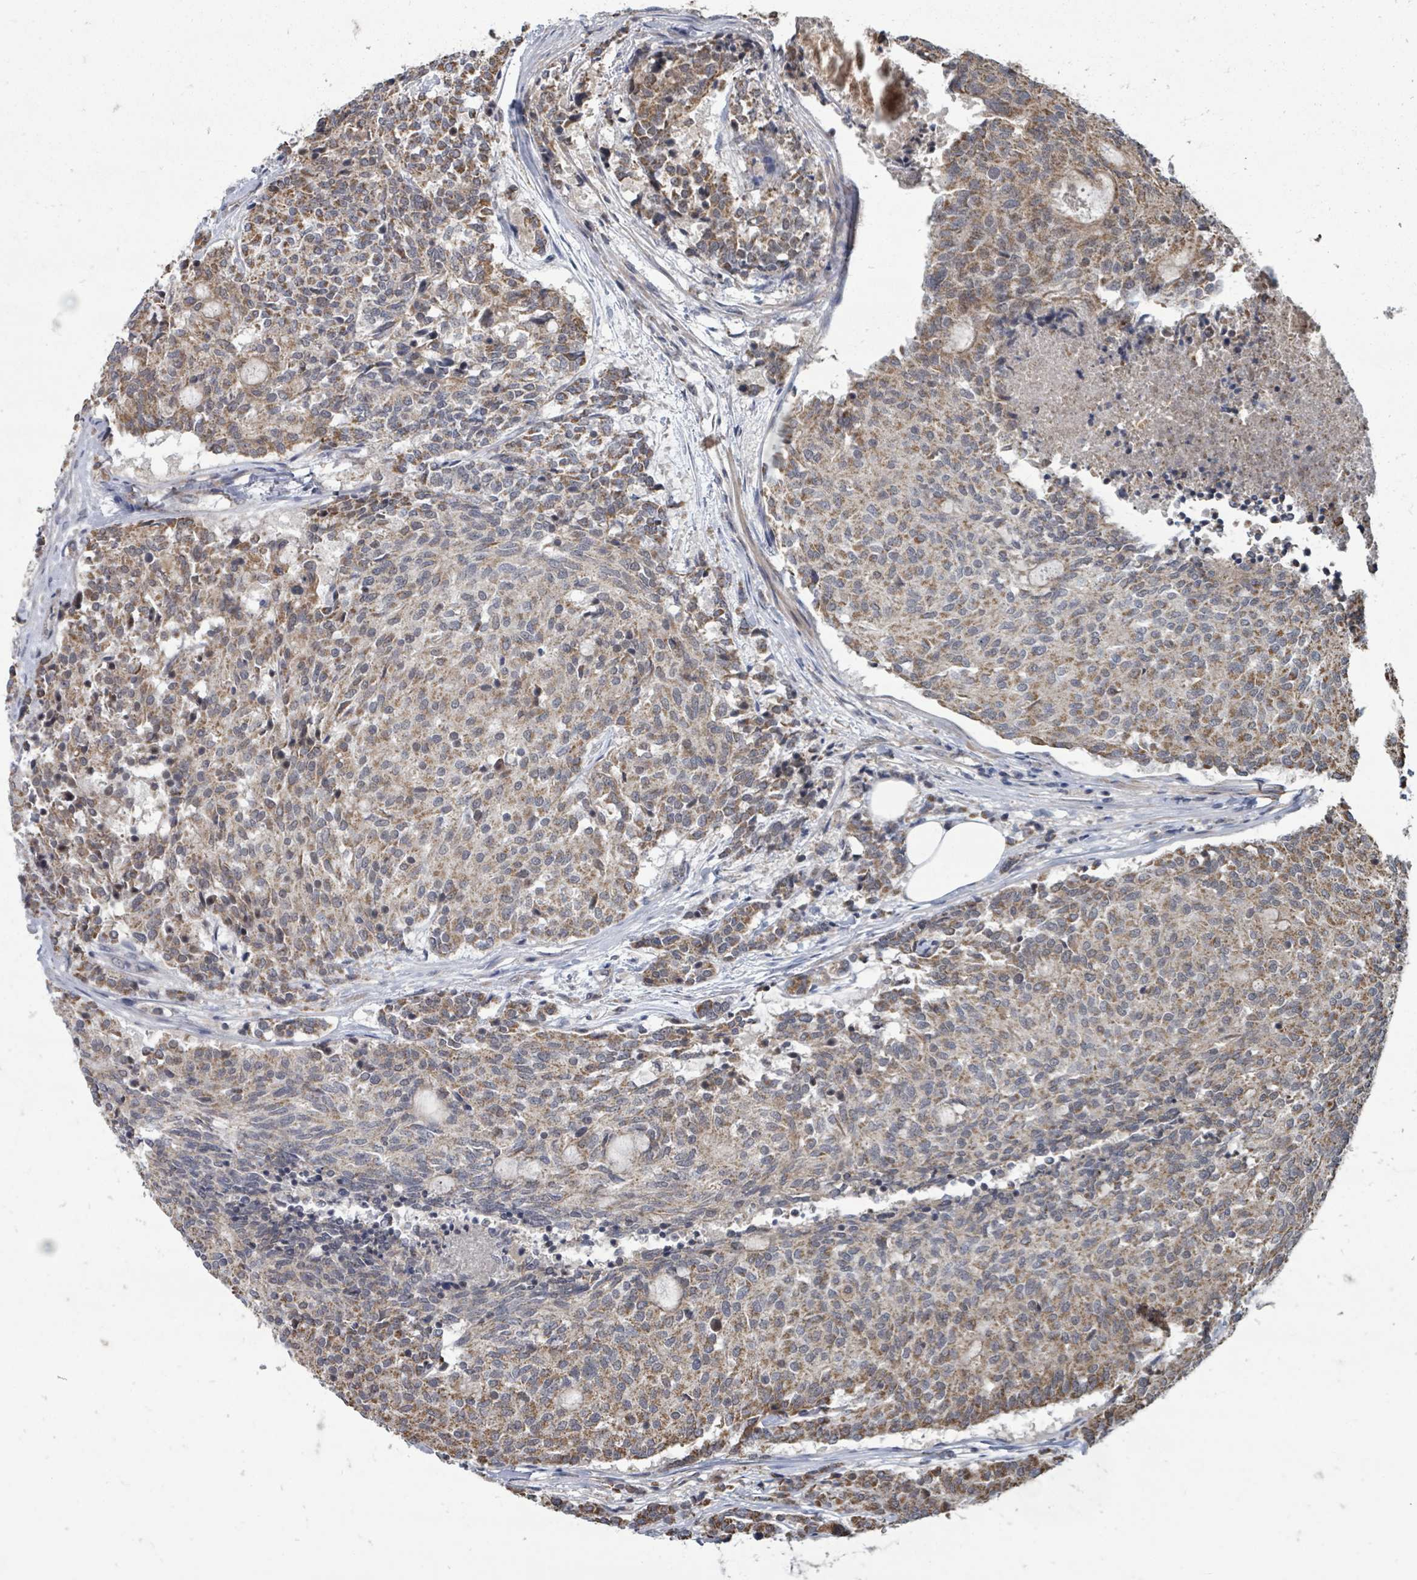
{"staining": {"intensity": "moderate", "quantity": ">75%", "location": "cytoplasmic/membranous"}, "tissue": "carcinoid", "cell_type": "Tumor cells", "image_type": "cancer", "snomed": [{"axis": "morphology", "description": "Carcinoid, malignant, NOS"}, {"axis": "topography", "description": "Pancreas"}], "caption": "The micrograph exhibits immunohistochemical staining of malignant carcinoid. There is moderate cytoplasmic/membranous staining is seen in about >75% of tumor cells.", "gene": "MAGOHB", "patient": {"sex": "female", "age": 54}}